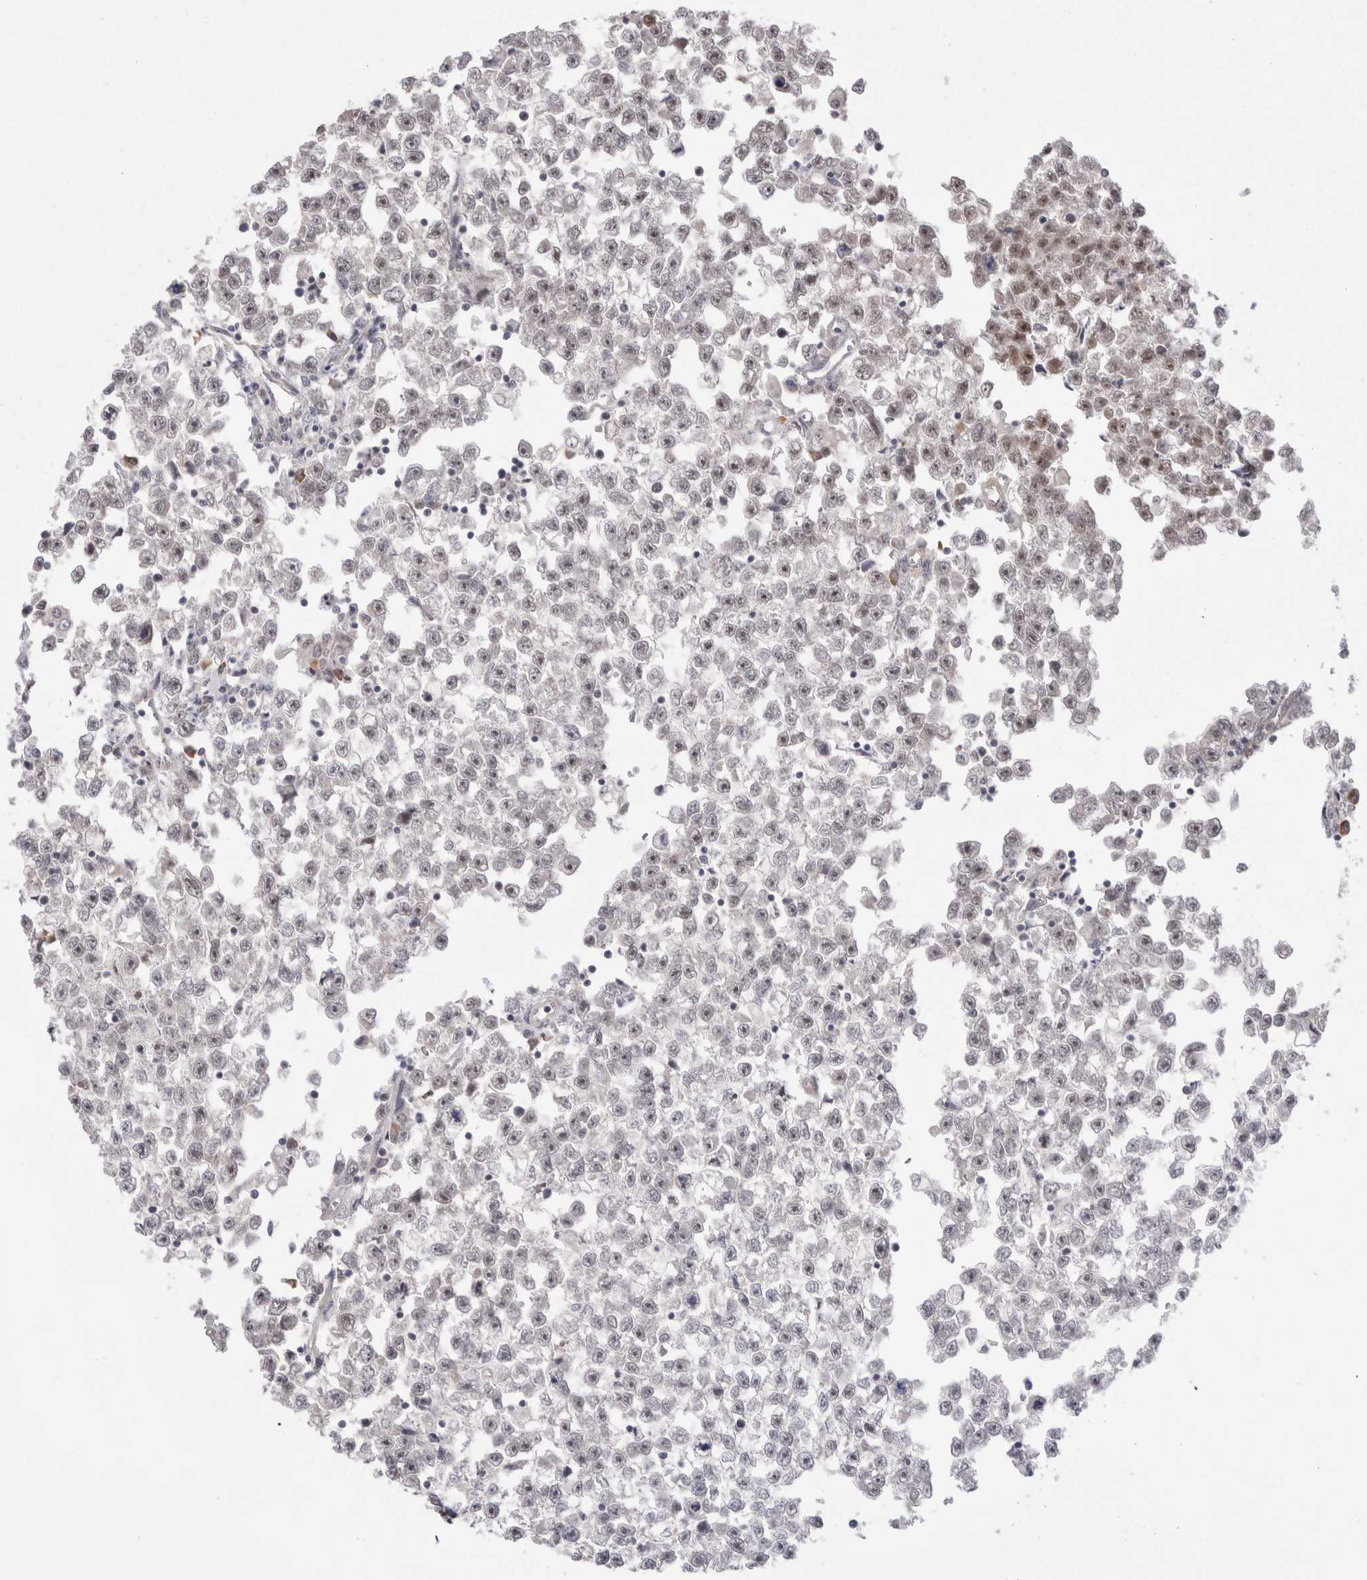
{"staining": {"intensity": "weak", "quantity": "<25%", "location": "nuclear"}, "tissue": "testis cancer", "cell_type": "Tumor cells", "image_type": "cancer", "snomed": [{"axis": "morphology", "description": "Seminoma, NOS"}, {"axis": "morphology", "description": "Carcinoma, Embryonal, NOS"}, {"axis": "topography", "description": "Testis"}], "caption": "DAB (3,3'-diaminobenzidine) immunohistochemical staining of human testis embryonal carcinoma displays no significant staining in tumor cells.", "gene": "EXOSC4", "patient": {"sex": "male", "age": 51}}